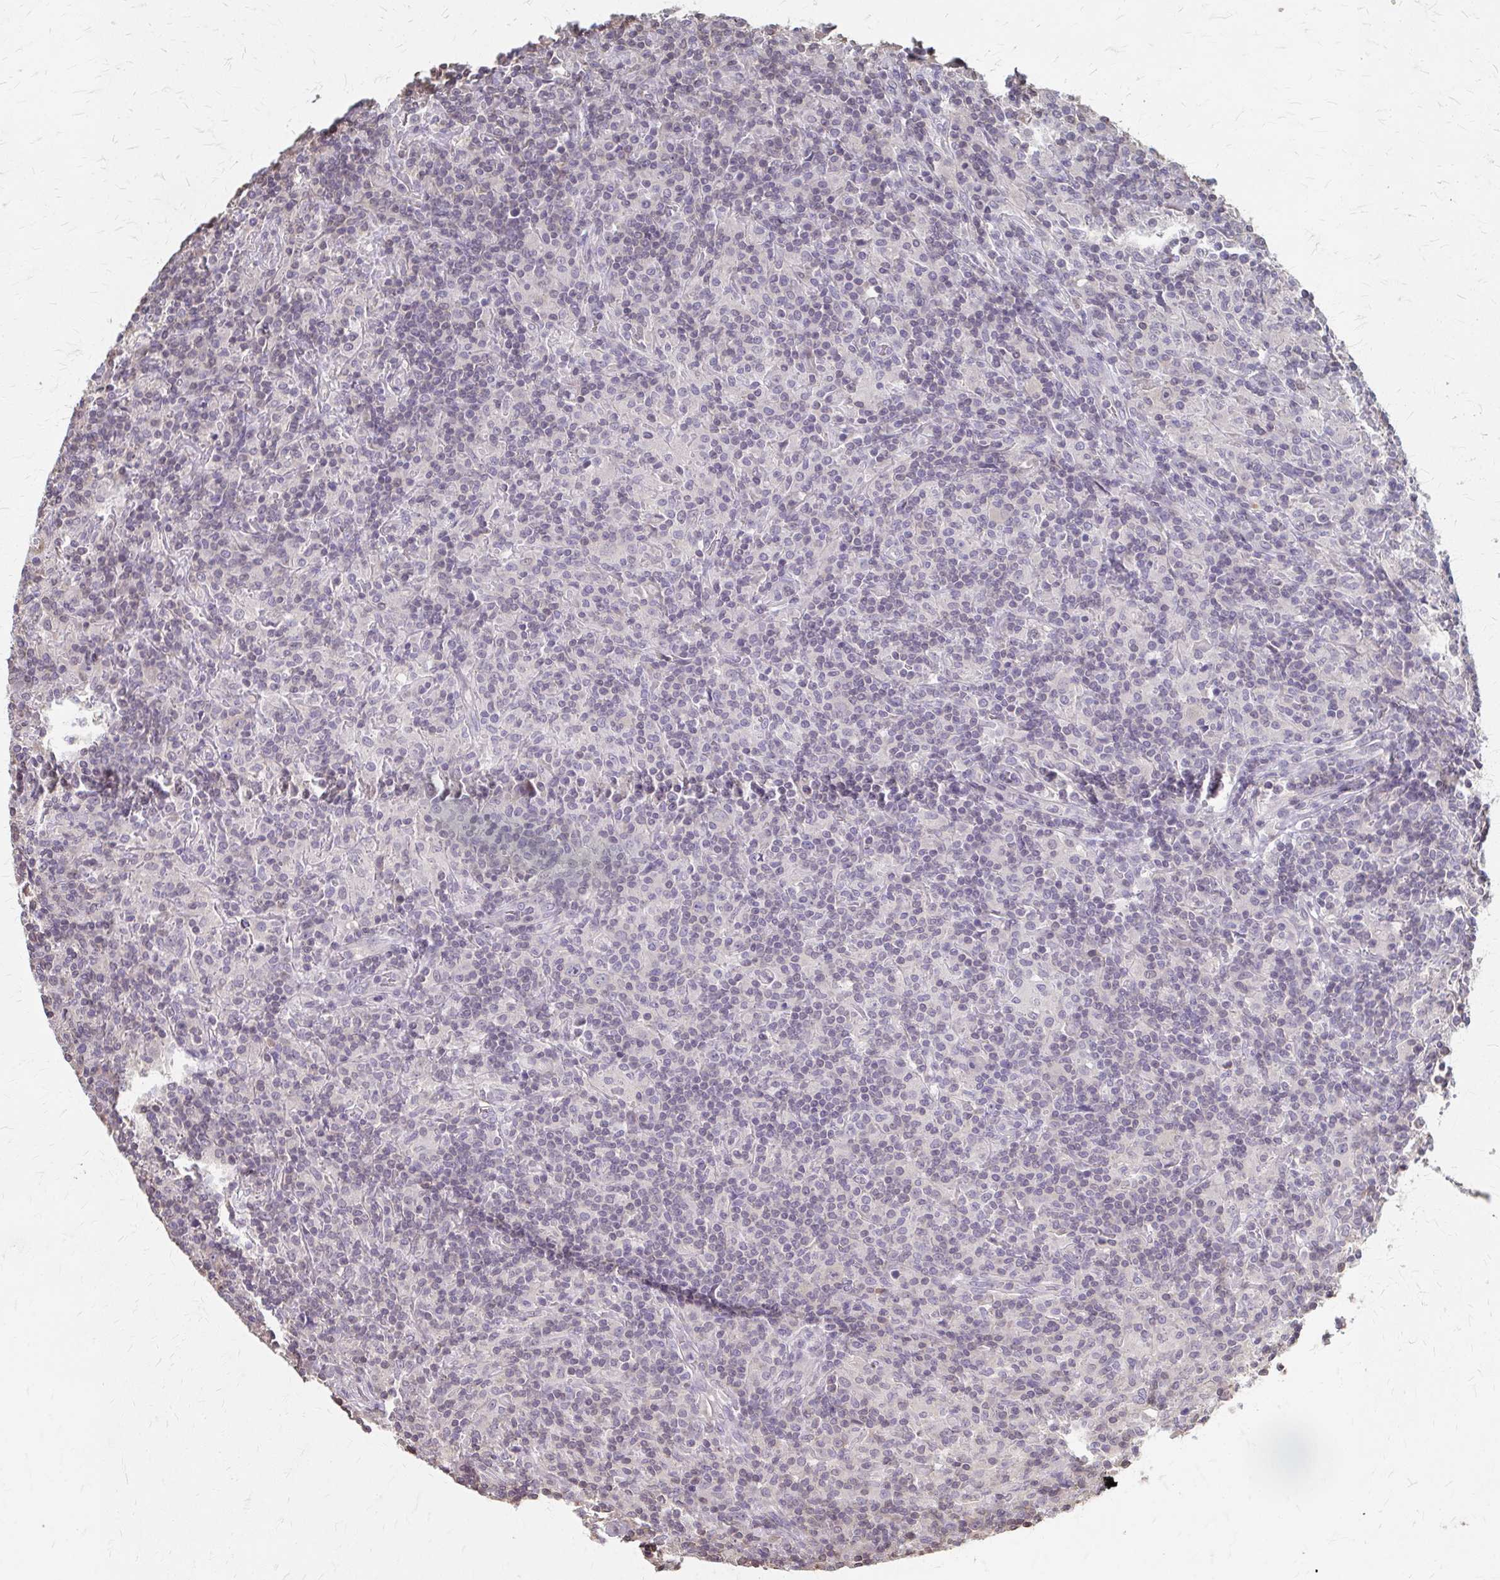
{"staining": {"intensity": "negative", "quantity": "none", "location": "none"}, "tissue": "lymphoma", "cell_type": "Tumor cells", "image_type": "cancer", "snomed": [{"axis": "morphology", "description": "Hodgkin's disease, NOS"}, {"axis": "topography", "description": "Lymph node"}], "caption": "An immunohistochemistry (IHC) image of Hodgkin's disease is shown. There is no staining in tumor cells of Hodgkin's disease.", "gene": "RABGAP1L", "patient": {"sex": "male", "age": 70}}